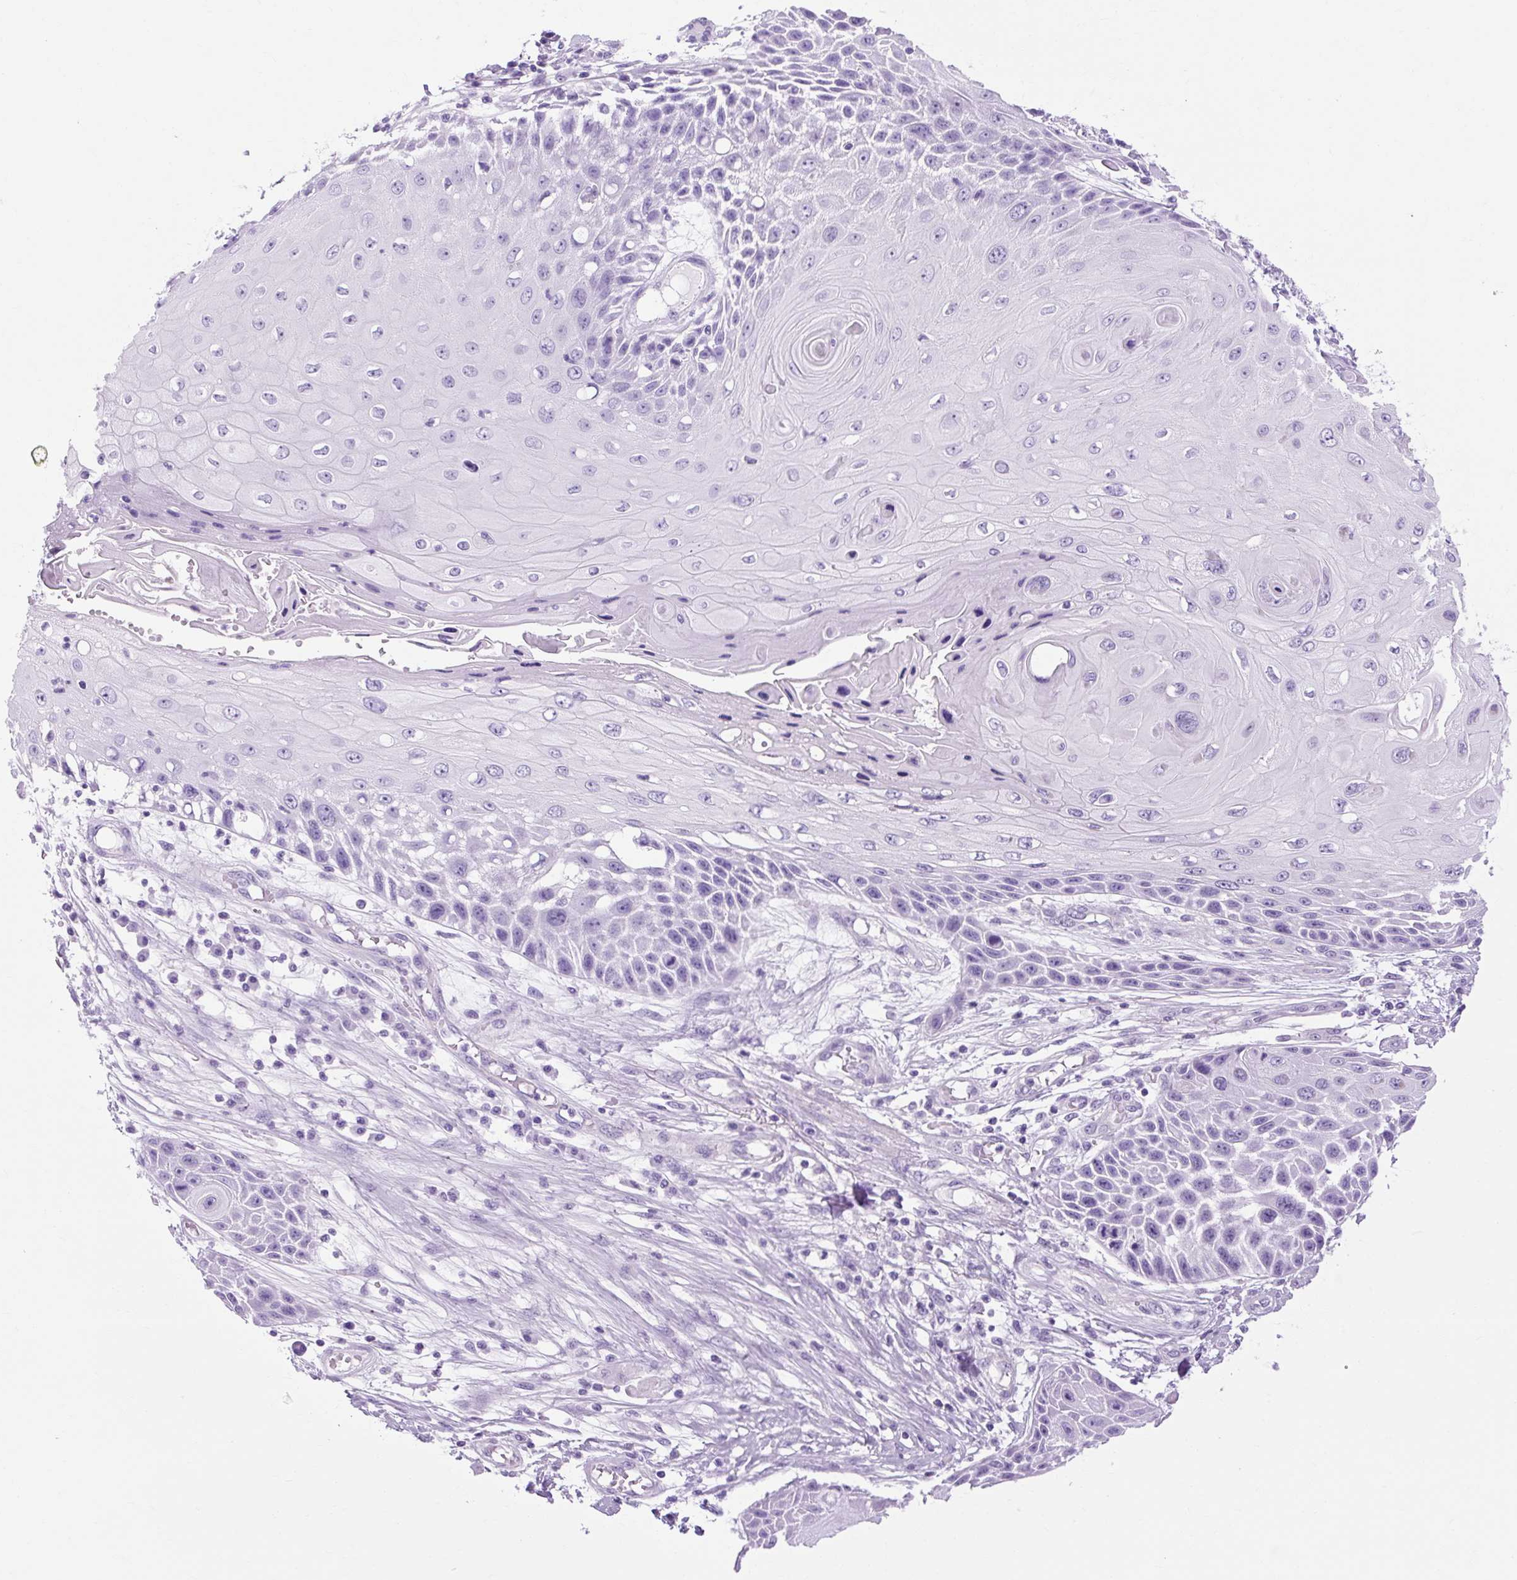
{"staining": {"intensity": "negative", "quantity": "none", "location": "none"}, "tissue": "skin cancer", "cell_type": "Tumor cells", "image_type": "cancer", "snomed": [{"axis": "morphology", "description": "Squamous cell carcinoma, NOS"}, {"axis": "topography", "description": "Skin"}, {"axis": "topography", "description": "Vulva"}], "caption": "The immunohistochemistry (IHC) histopathology image has no significant positivity in tumor cells of skin cancer tissue. The staining was performed using DAB to visualize the protein expression in brown, while the nuclei were stained in blue with hematoxylin (Magnification: 20x).", "gene": "OOEP", "patient": {"sex": "female", "age": 44}}